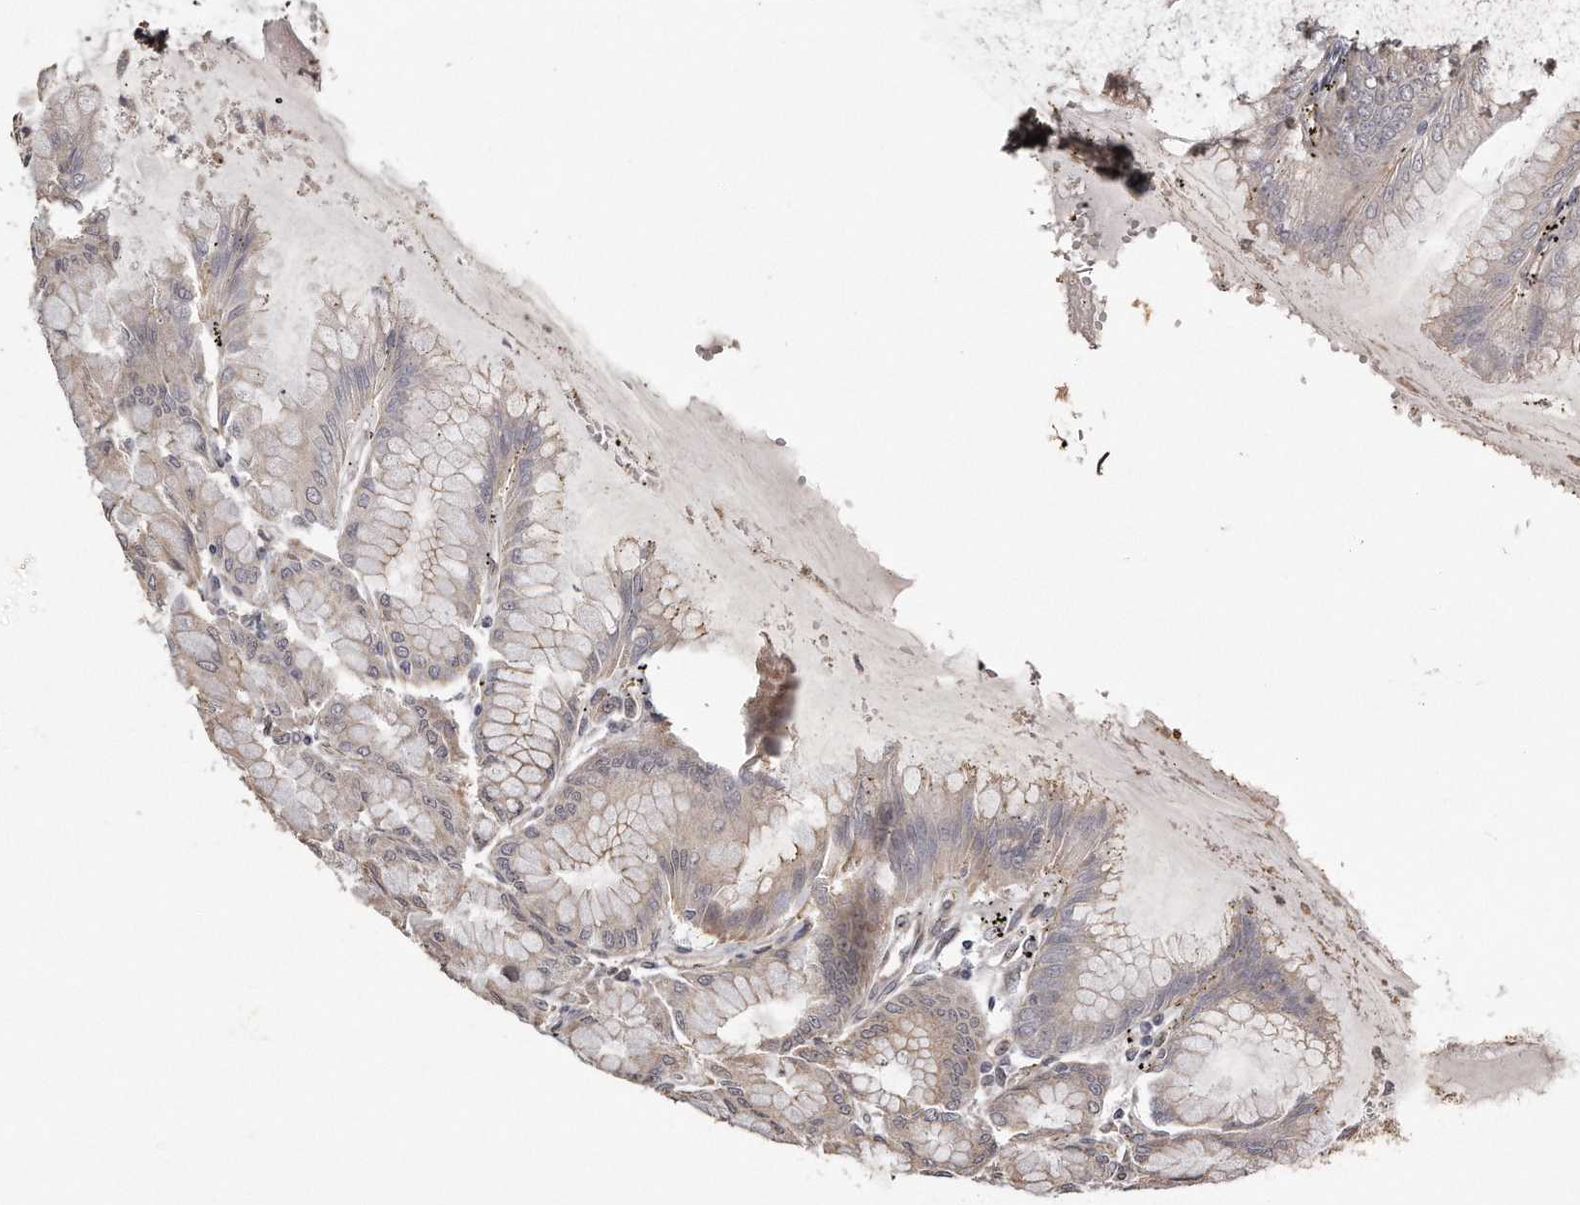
{"staining": {"intensity": "moderate", "quantity": "25%-75%", "location": "cytoplasmic/membranous"}, "tissue": "stomach", "cell_type": "Glandular cells", "image_type": "normal", "snomed": [{"axis": "morphology", "description": "Normal tissue, NOS"}, {"axis": "topography", "description": "Stomach, lower"}], "caption": "Protein staining of unremarkable stomach shows moderate cytoplasmic/membranous staining in about 25%-75% of glandular cells.", "gene": "TRAPPC14", "patient": {"sex": "male", "age": 71}}